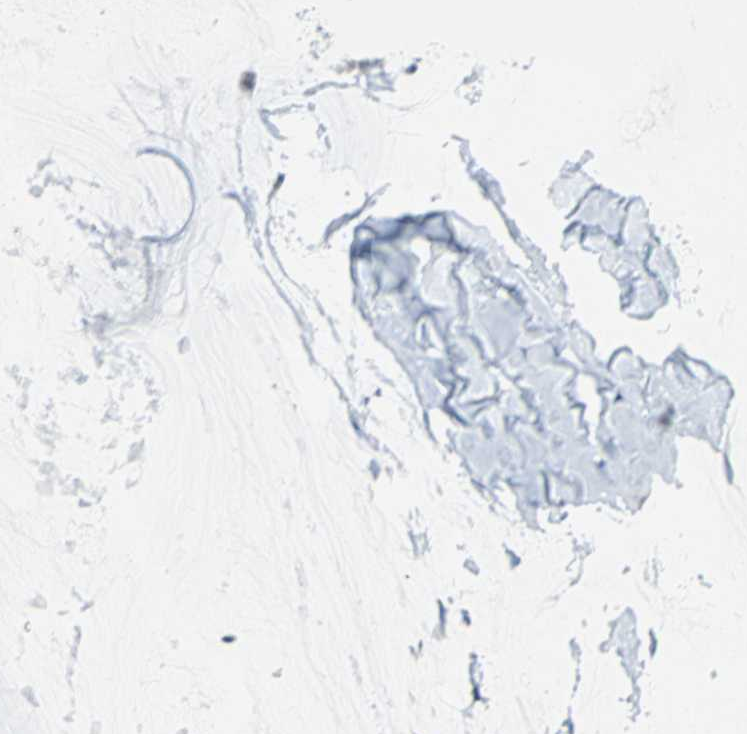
{"staining": {"intensity": "strong", "quantity": ">75%", "location": "cytoplasmic/membranous,nuclear"}, "tissue": "ovarian cancer", "cell_type": "Tumor cells", "image_type": "cancer", "snomed": [{"axis": "morphology", "description": "Cystadenocarcinoma, mucinous, NOS"}, {"axis": "topography", "description": "Ovary"}], "caption": "Brown immunohistochemical staining in human ovarian cancer (mucinous cystadenocarcinoma) reveals strong cytoplasmic/membranous and nuclear staining in approximately >75% of tumor cells. (DAB (3,3'-diaminobenzidine) IHC, brown staining for protein, blue staining for nuclei).", "gene": "VCP", "patient": {"sex": "female", "age": 39}}